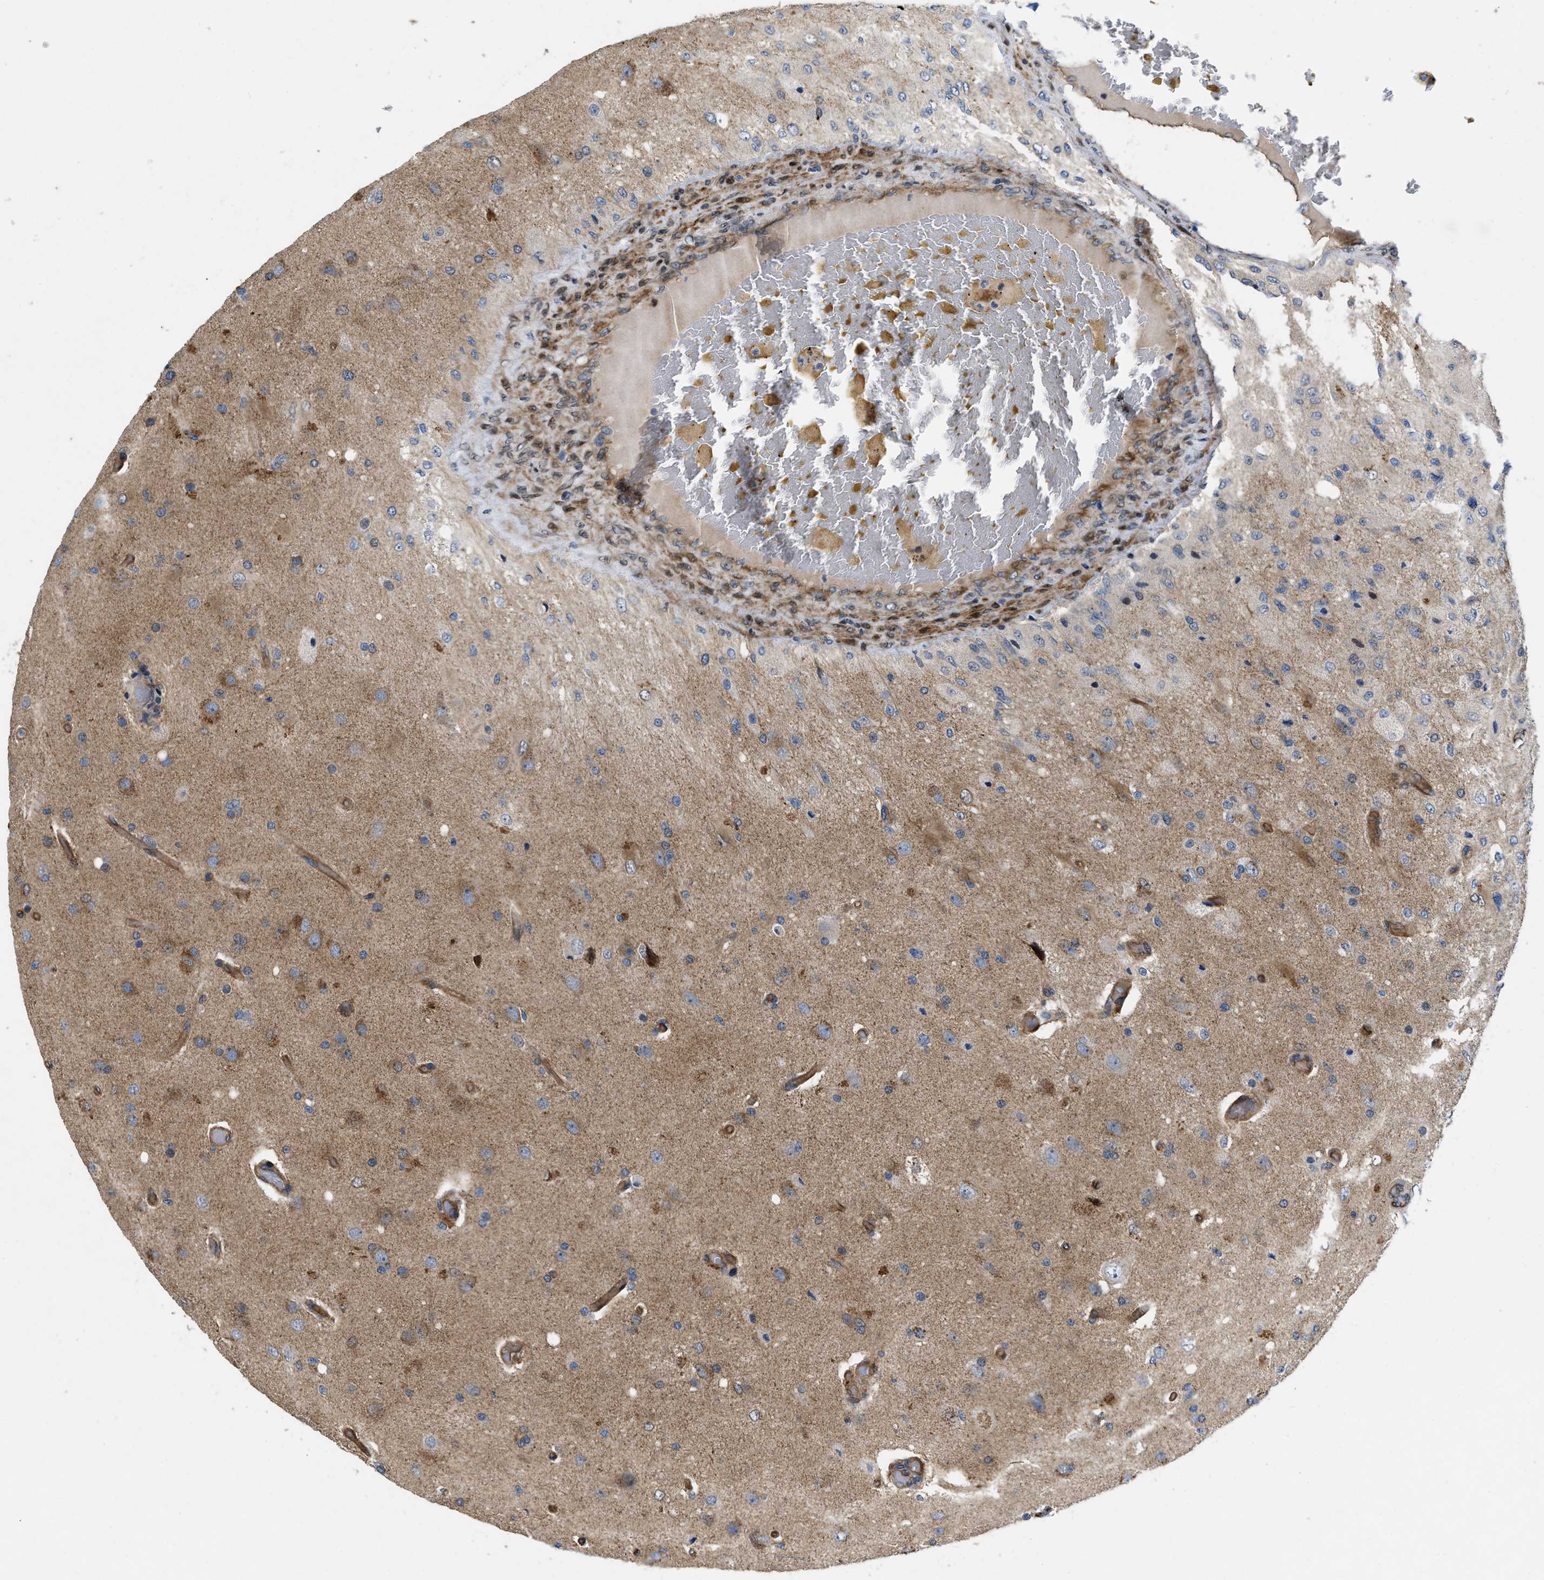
{"staining": {"intensity": "moderate", "quantity": "25%-75%", "location": "cytoplasmic/membranous"}, "tissue": "glioma", "cell_type": "Tumor cells", "image_type": "cancer", "snomed": [{"axis": "morphology", "description": "Normal tissue, NOS"}, {"axis": "morphology", "description": "Glioma, malignant, High grade"}, {"axis": "topography", "description": "Cerebral cortex"}], "caption": "DAB (3,3'-diaminobenzidine) immunohistochemical staining of human malignant glioma (high-grade) demonstrates moderate cytoplasmic/membranous protein expression in about 25%-75% of tumor cells. The protein is stained brown, and the nuclei are stained in blue (DAB (3,3'-diaminobenzidine) IHC with brightfield microscopy, high magnification).", "gene": "HSPA12B", "patient": {"sex": "male", "age": 77}}